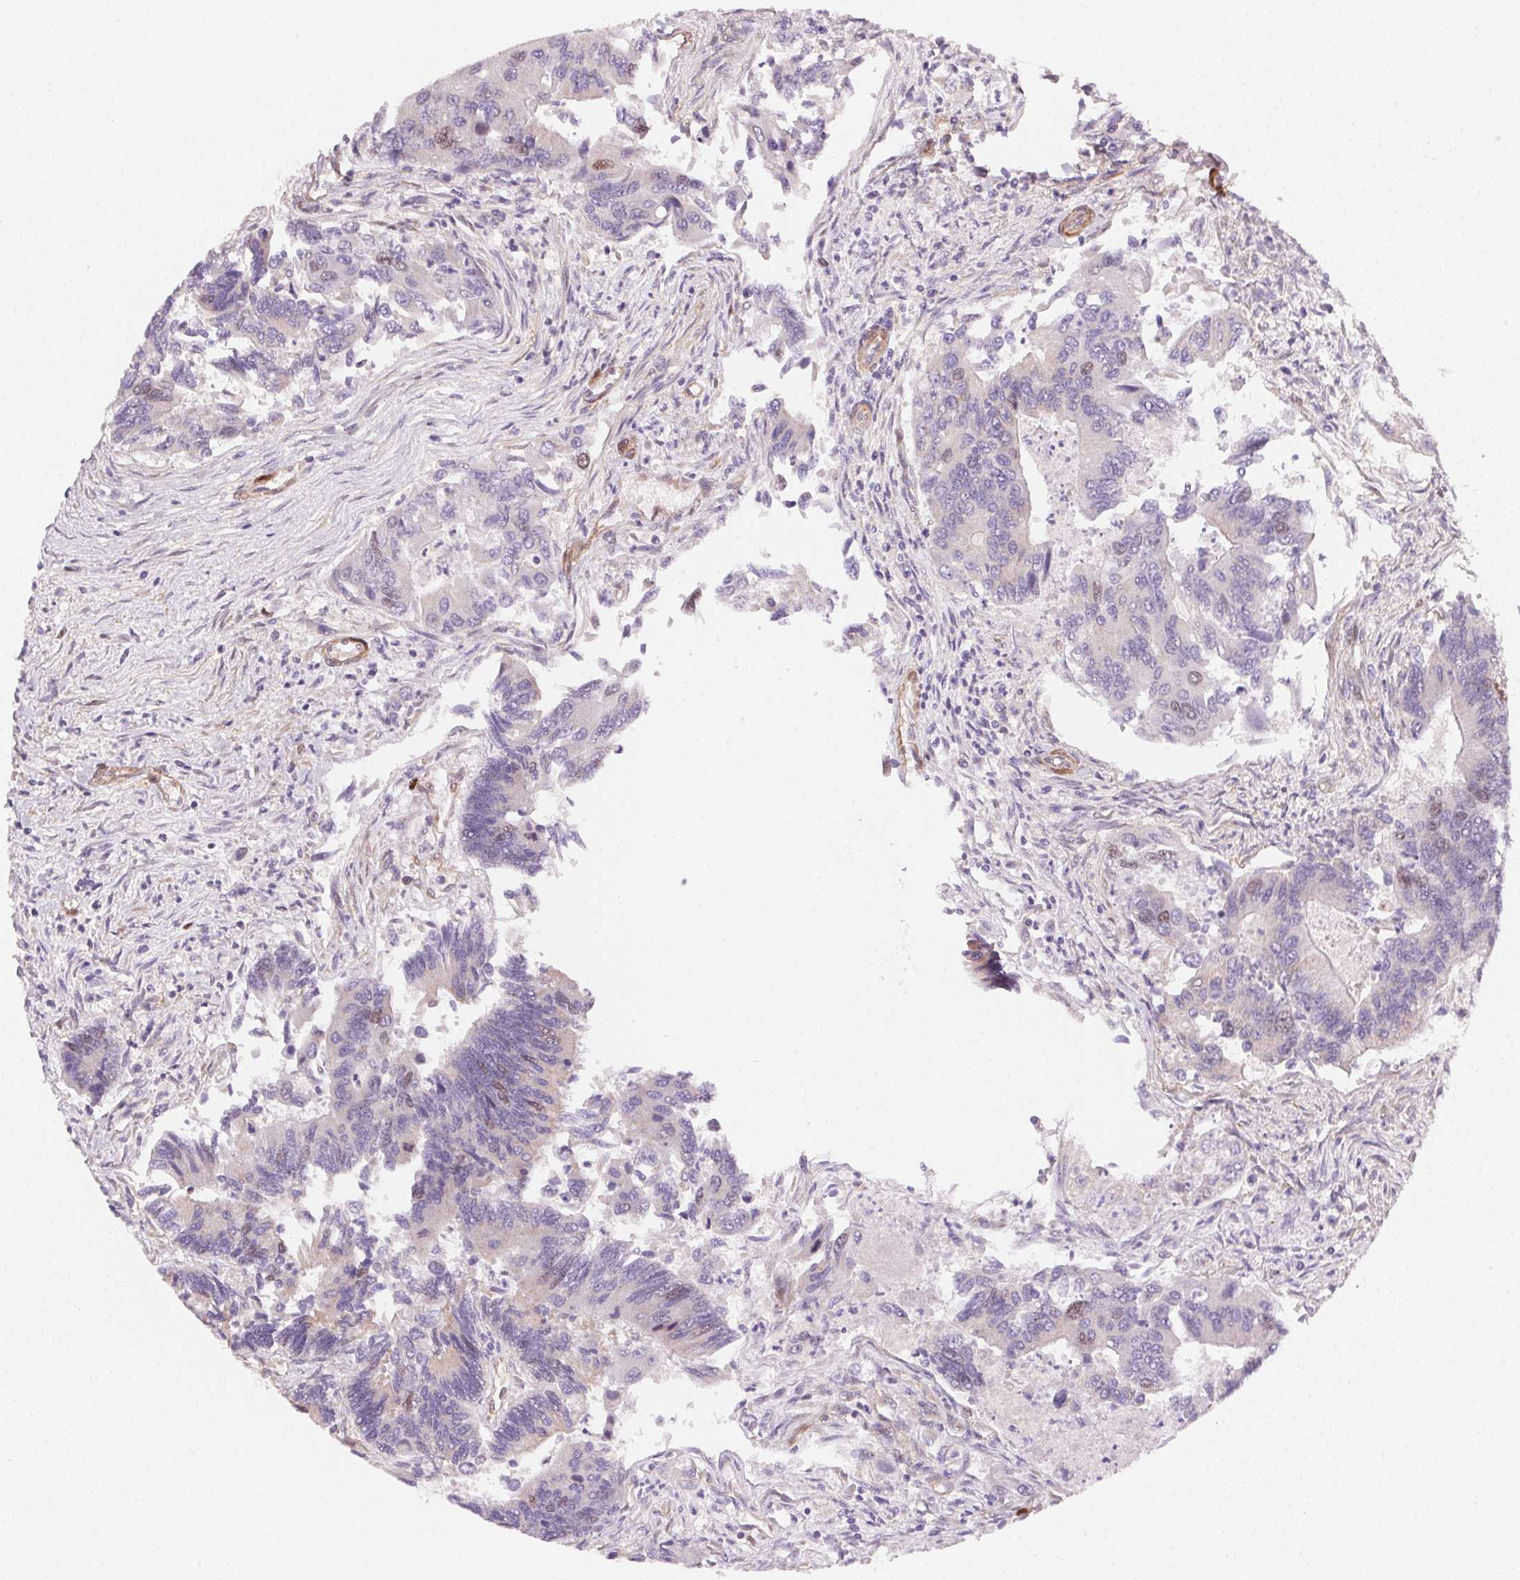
{"staining": {"intensity": "moderate", "quantity": "<25%", "location": "nuclear"}, "tissue": "colorectal cancer", "cell_type": "Tumor cells", "image_type": "cancer", "snomed": [{"axis": "morphology", "description": "Adenocarcinoma, NOS"}, {"axis": "topography", "description": "Colon"}], "caption": "Immunohistochemistry (IHC) photomicrograph of adenocarcinoma (colorectal) stained for a protein (brown), which shows low levels of moderate nuclear positivity in approximately <25% of tumor cells.", "gene": "SMTN", "patient": {"sex": "female", "age": 67}}